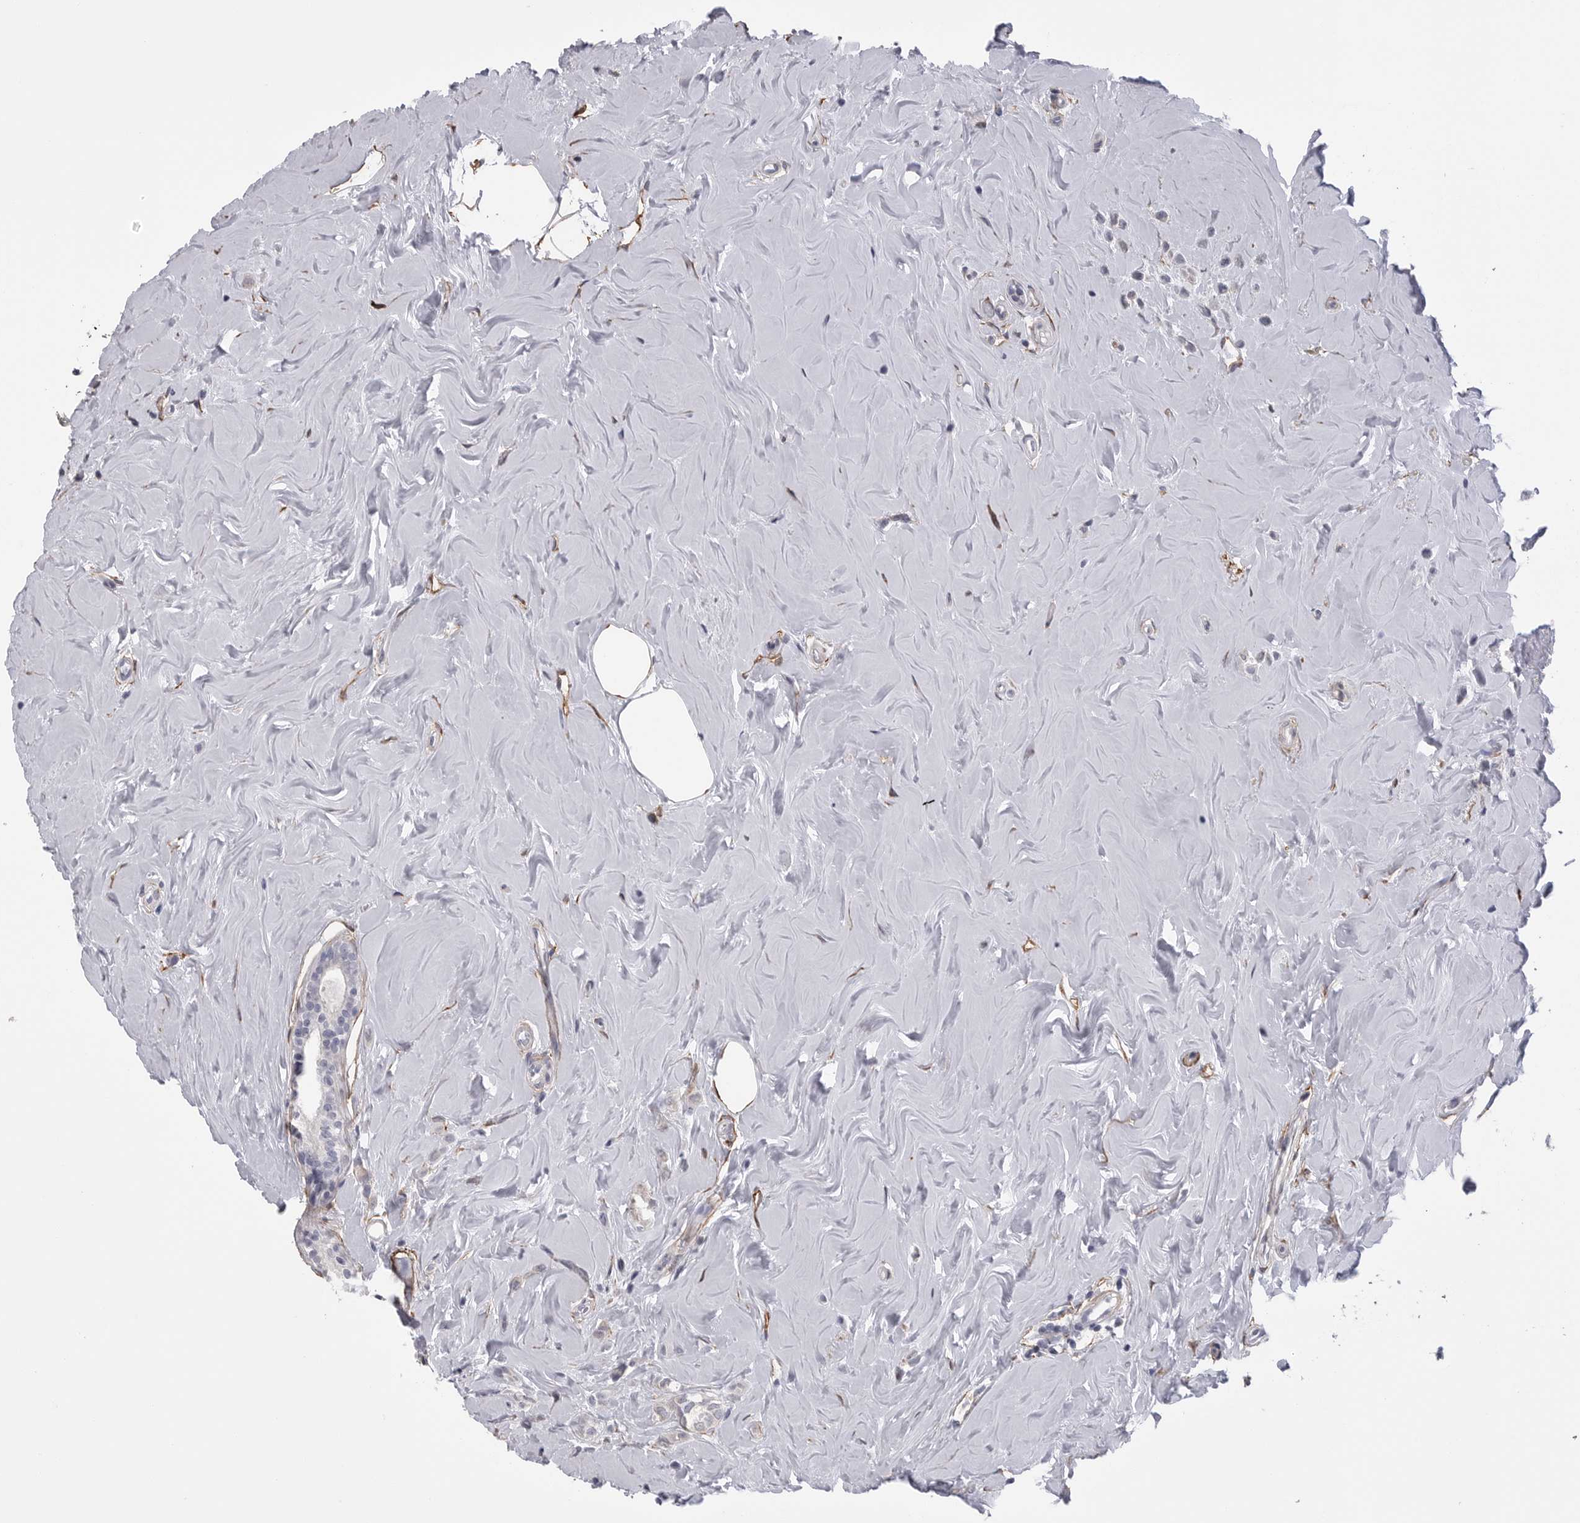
{"staining": {"intensity": "negative", "quantity": "none", "location": "none"}, "tissue": "breast cancer", "cell_type": "Tumor cells", "image_type": "cancer", "snomed": [{"axis": "morphology", "description": "Lobular carcinoma"}, {"axis": "topography", "description": "Breast"}], "caption": "Immunohistochemistry (IHC) of breast lobular carcinoma demonstrates no expression in tumor cells.", "gene": "AKAP12", "patient": {"sex": "female", "age": 47}}